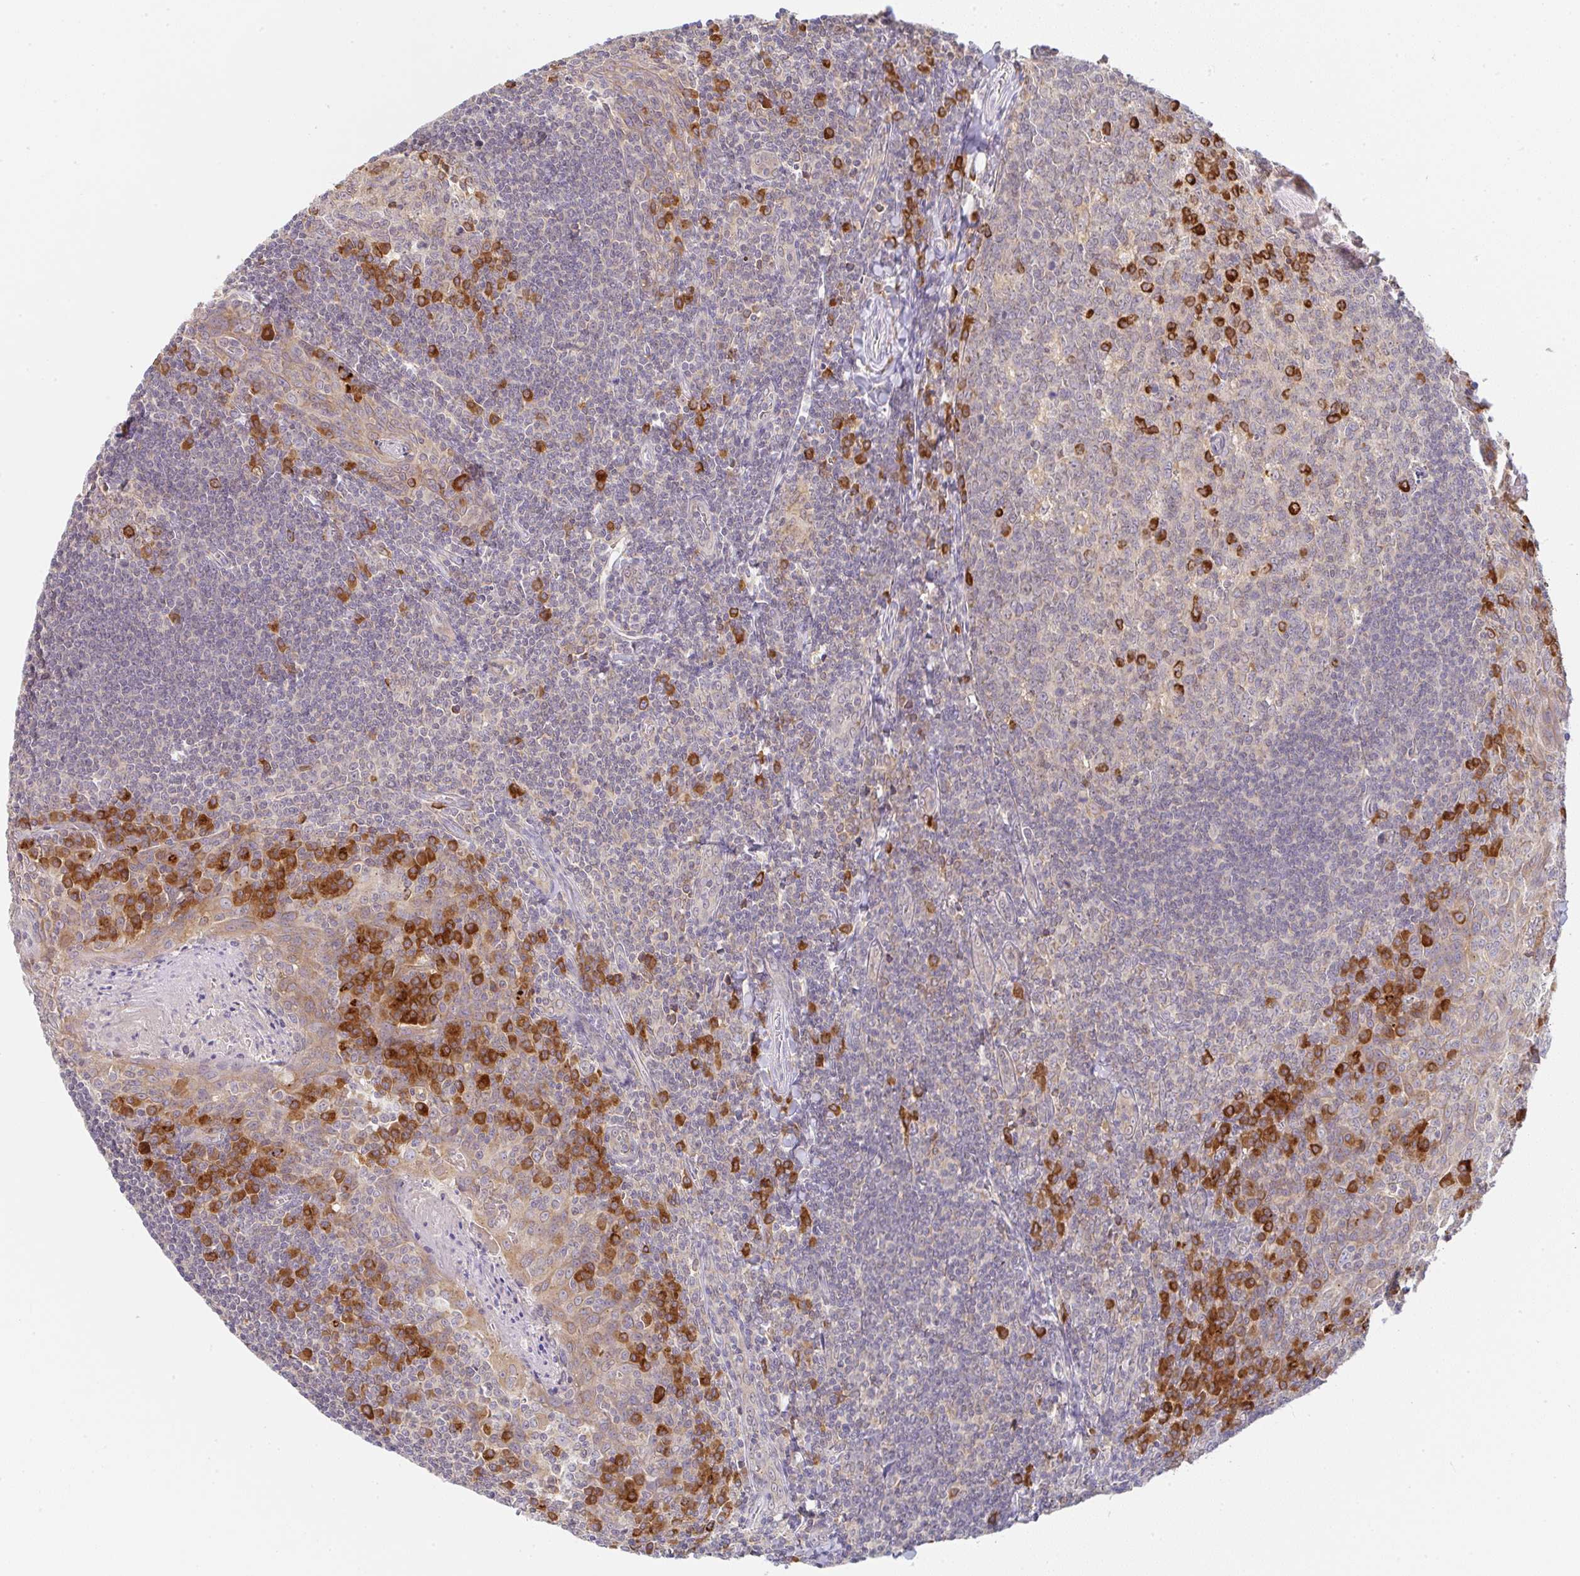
{"staining": {"intensity": "strong", "quantity": "<25%", "location": "cytoplasmic/membranous"}, "tissue": "tonsil", "cell_type": "Germinal center cells", "image_type": "normal", "snomed": [{"axis": "morphology", "description": "Normal tissue, NOS"}, {"axis": "topography", "description": "Tonsil"}], "caption": "Protein expression analysis of normal tonsil reveals strong cytoplasmic/membranous expression in approximately <25% of germinal center cells.", "gene": "DERL2", "patient": {"sex": "male", "age": 27}}